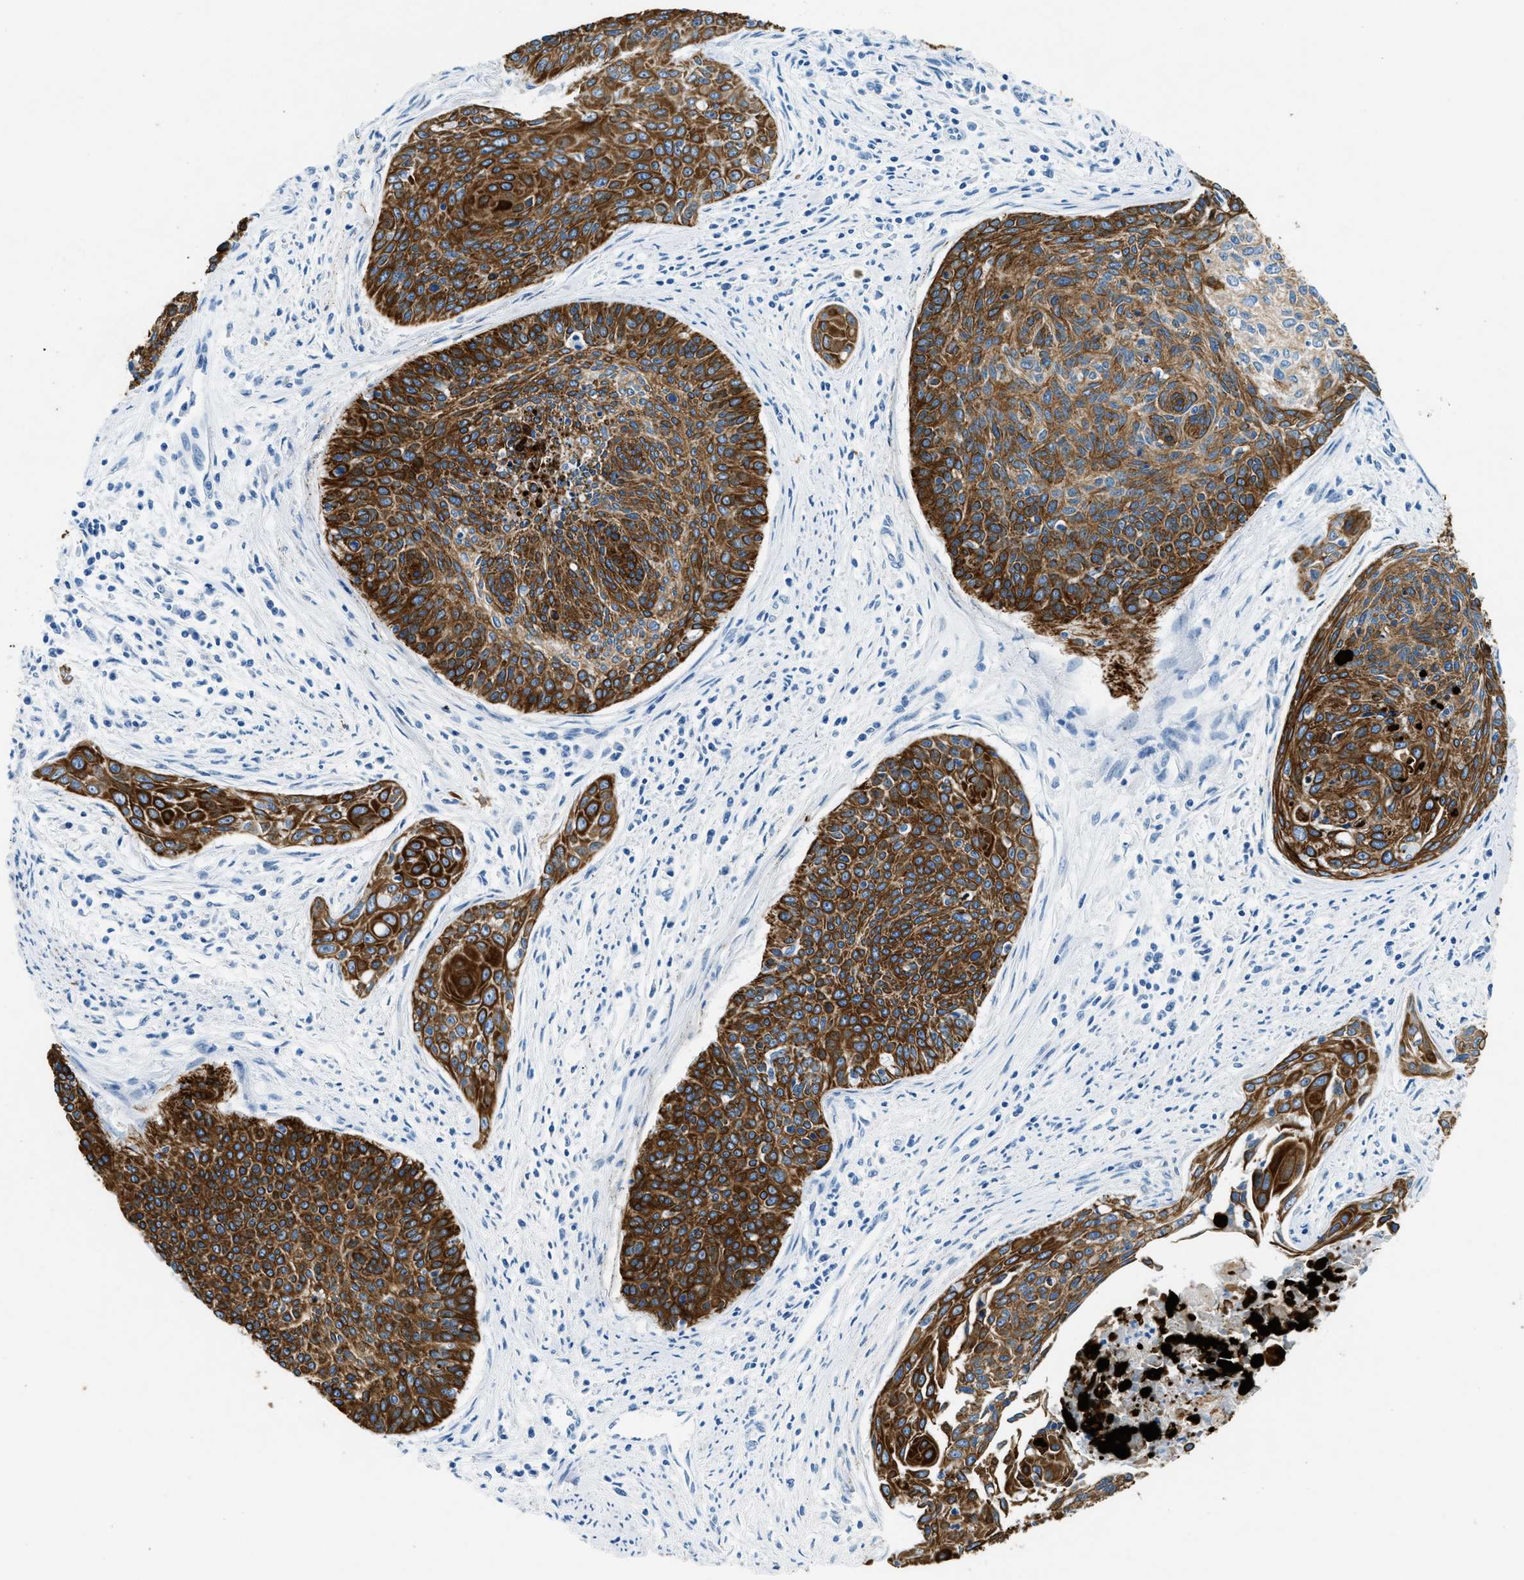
{"staining": {"intensity": "strong", "quantity": ">75%", "location": "cytoplasmic/membranous"}, "tissue": "cervical cancer", "cell_type": "Tumor cells", "image_type": "cancer", "snomed": [{"axis": "morphology", "description": "Squamous cell carcinoma, NOS"}, {"axis": "topography", "description": "Cervix"}], "caption": "Human cervical cancer (squamous cell carcinoma) stained with a protein marker demonstrates strong staining in tumor cells.", "gene": "CFAP20", "patient": {"sex": "female", "age": 55}}